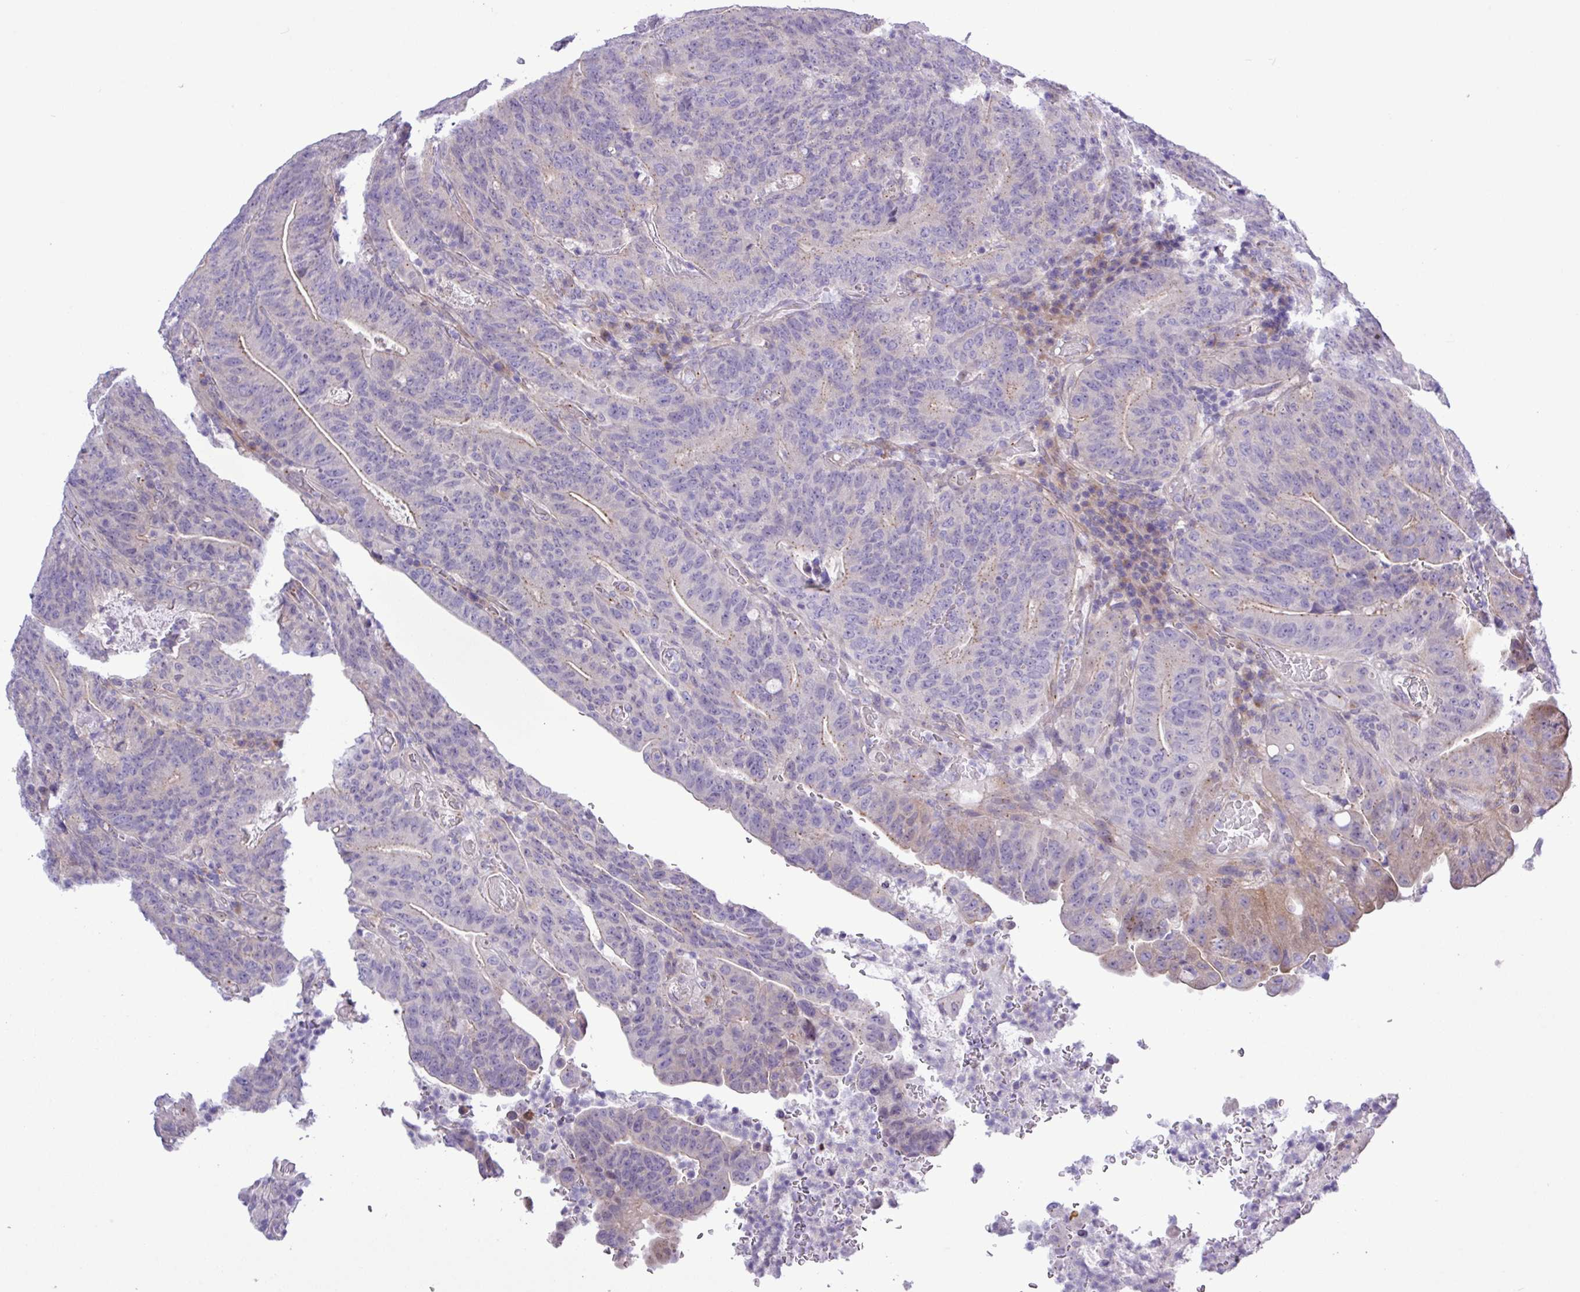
{"staining": {"intensity": "negative", "quantity": "none", "location": "none"}, "tissue": "colorectal cancer", "cell_type": "Tumor cells", "image_type": "cancer", "snomed": [{"axis": "morphology", "description": "Normal tissue, NOS"}, {"axis": "morphology", "description": "Adenocarcinoma, NOS"}, {"axis": "topography", "description": "Colon"}], "caption": "Tumor cells show no significant protein staining in colorectal cancer (adenocarcinoma). (Brightfield microscopy of DAB immunohistochemistry at high magnification).", "gene": "SPINK8", "patient": {"sex": "female", "age": 75}}